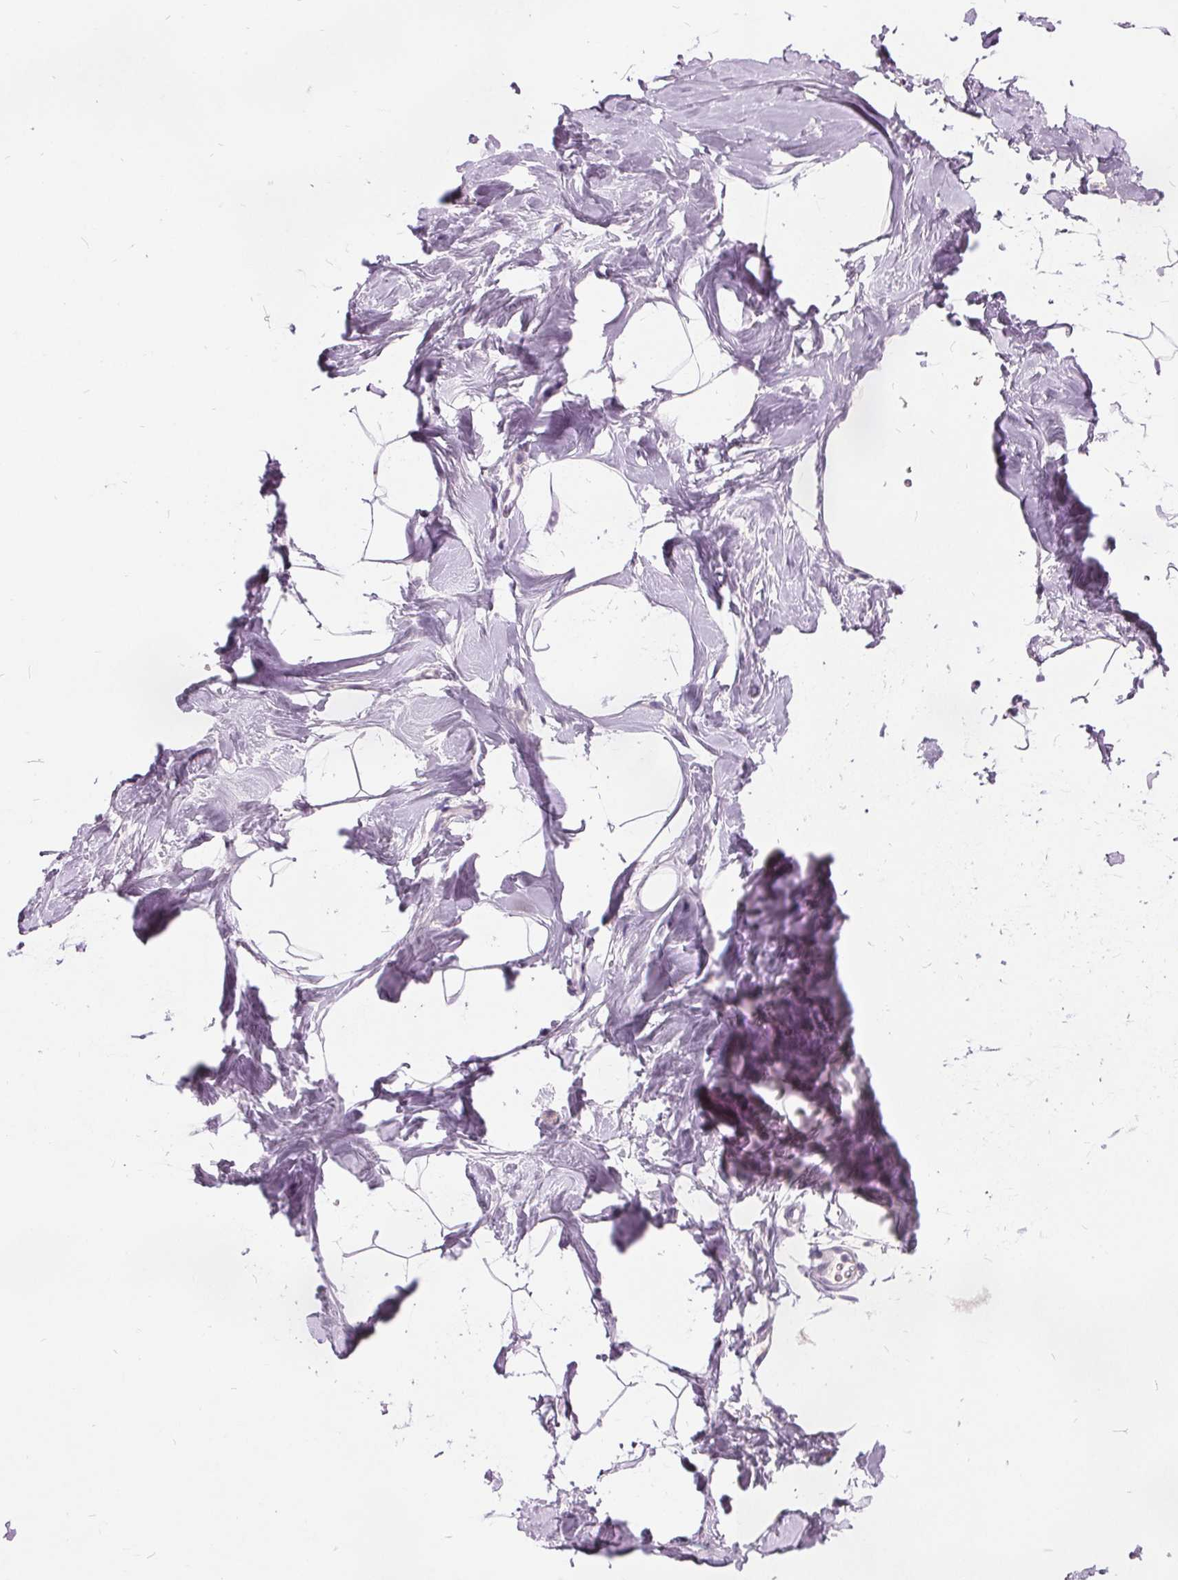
{"staining": {"intensity": "negative", "quantity": "none", "location": "none"}, "tissue": "breast", "cell_type": "Adipocytes", "image_type": "normal", "snomed": [{"axis": "morphology", "description": "Normal tissue, NOS"}, {"axis": "topography", "description": "Breast"}], "caption": "Immunohistochemical staining of unremarkable breast demonstrates no significant expression in adipocytes. Nuclei are stained in blue.", "gene": "ACOX2", "patient": {"sex": "female", "age": 32}}